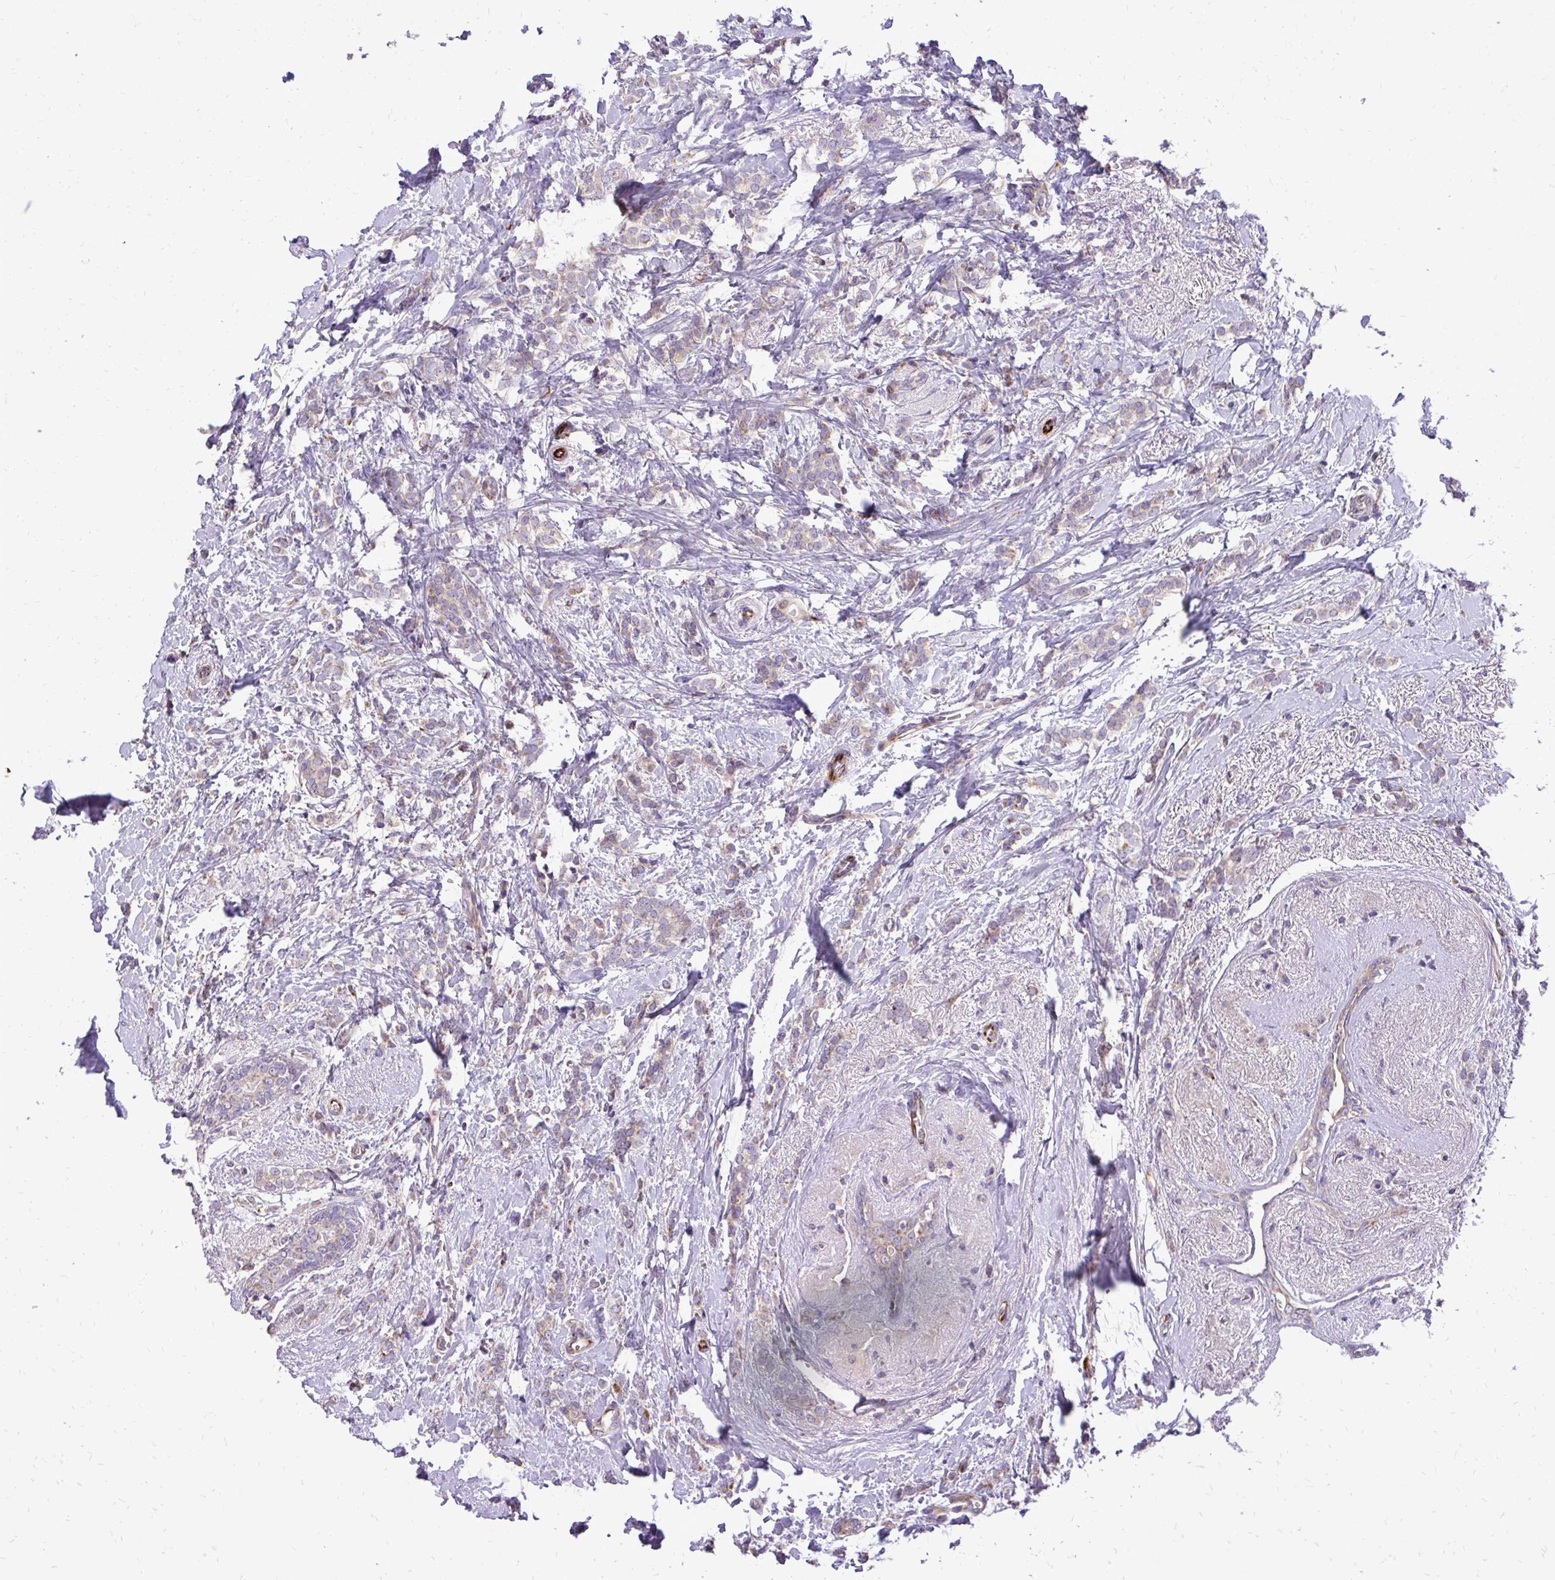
{"staining": {"intensity": "weak", "quantity": "25%-75%", "location": "cytoplasmic/membranous"}, "tissue": "breast cancer", "cell_type": "Tumor cells", "image_type": "cancer", "snomed": [{"axis": "morphology", "description": "Normal tissue, NOS"}, {"axis": "morphology", "description": "Duct carcinoma"}, {"axis": "topography", "description": "Breast"}], "caption": "Human breast cancer stained for a protein (brown) displays weak cytoplasmic/membranous positive staining in about 25%-75% of tumor cells.", "gene": "ABCC3", "patient": {"sex": "female", "age": 77}}